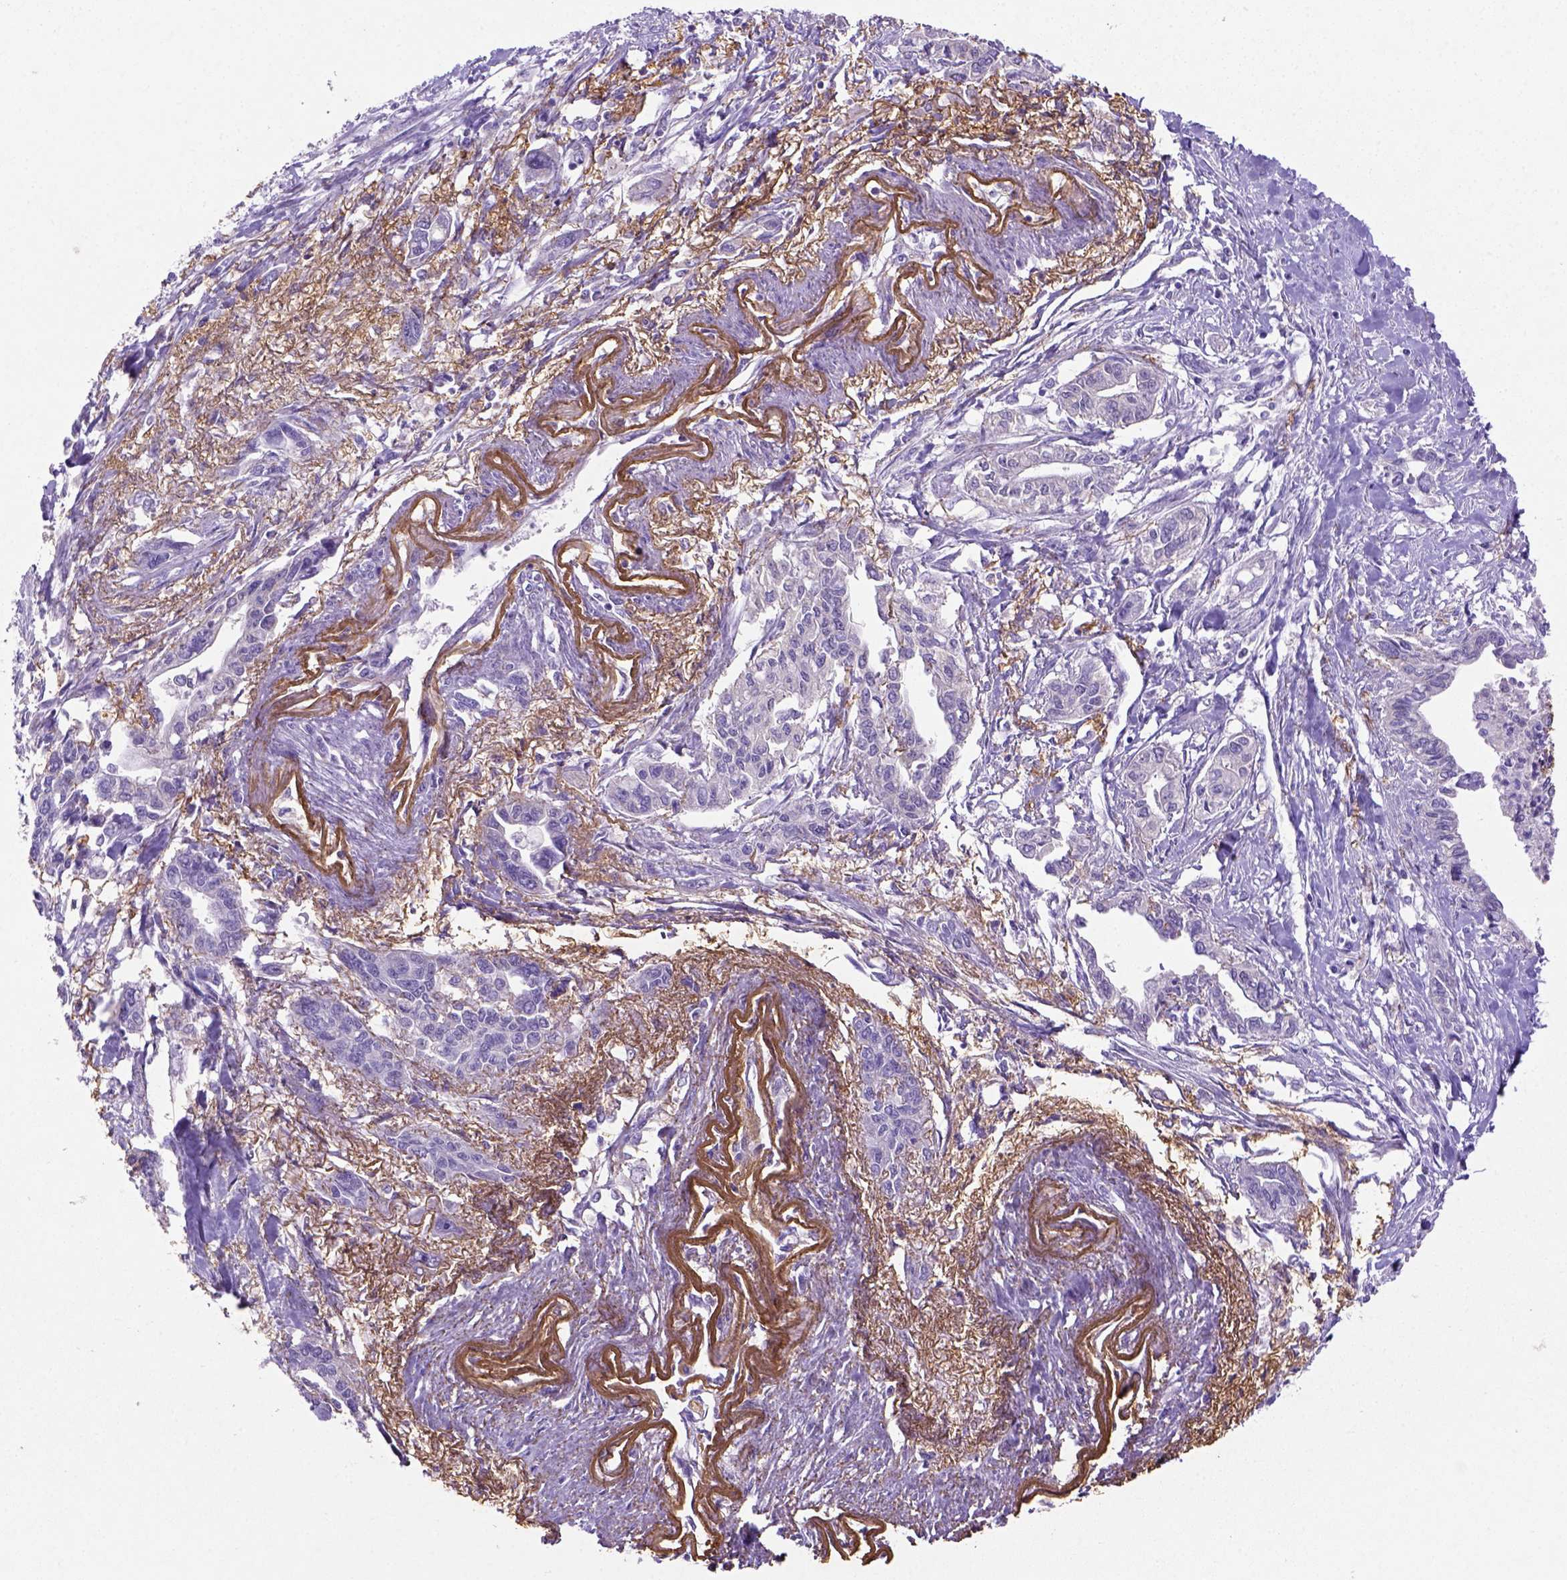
{"staining": {"intensity": "negative", "quantity": "none", "location": "none"}, "tissue": "pancreatic cancer", "cell_type": "Tumor cells", "image_type": "cancer", "snomed": [{"axis": "morphology", "description": "Adenocarcinoma, NOS"}, {"axis": "topography", "description": "Pancreas"}], "caption": "Immunohistochemistry (IHC) of pancreatic cancer (adenocarcinoma) shows no expression in tumor cells.", "gene": "SIRPD", "patient": {"sex": "male", "age": 60}}